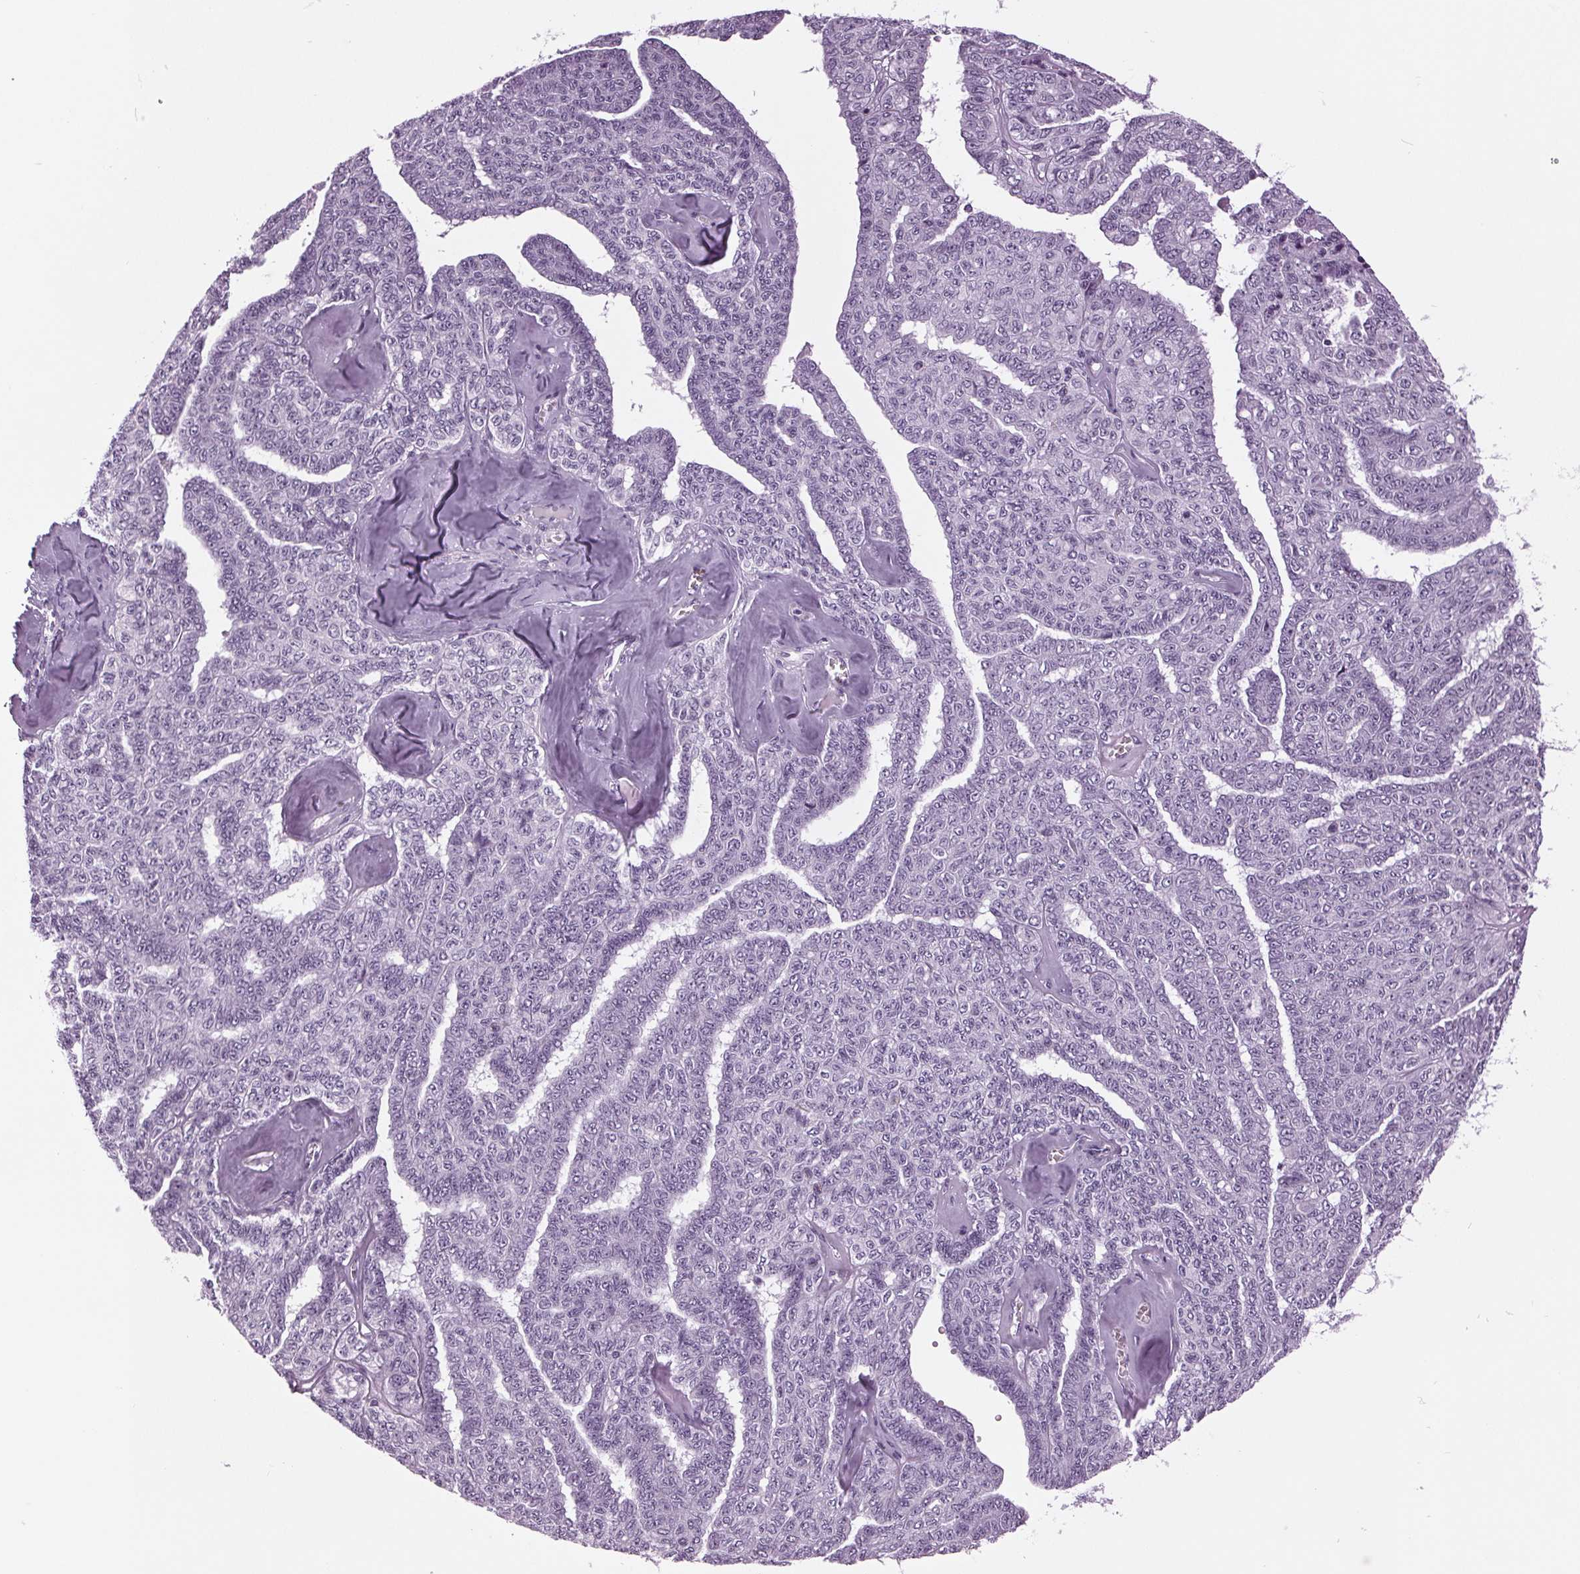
{"staining": {"intensity": "negative", "quantity": "none", "location": "none"}, "tissue": "ovarian cancer", "cell_type": "Tumor cells", "image_type": "cancer", "snomed": [{"axis": "morphology", "description": "Cystadenocarcinoma, serous, NOS"}, {"axis": "topography", "description": "Ovary"}], "caption": "Image shows no protein positivity in tumor cells of serous cystadenocarcinoma (ovarian) tissue.", "gene": "DNAH12", "patient": {"sex": "female", "age": 71}}